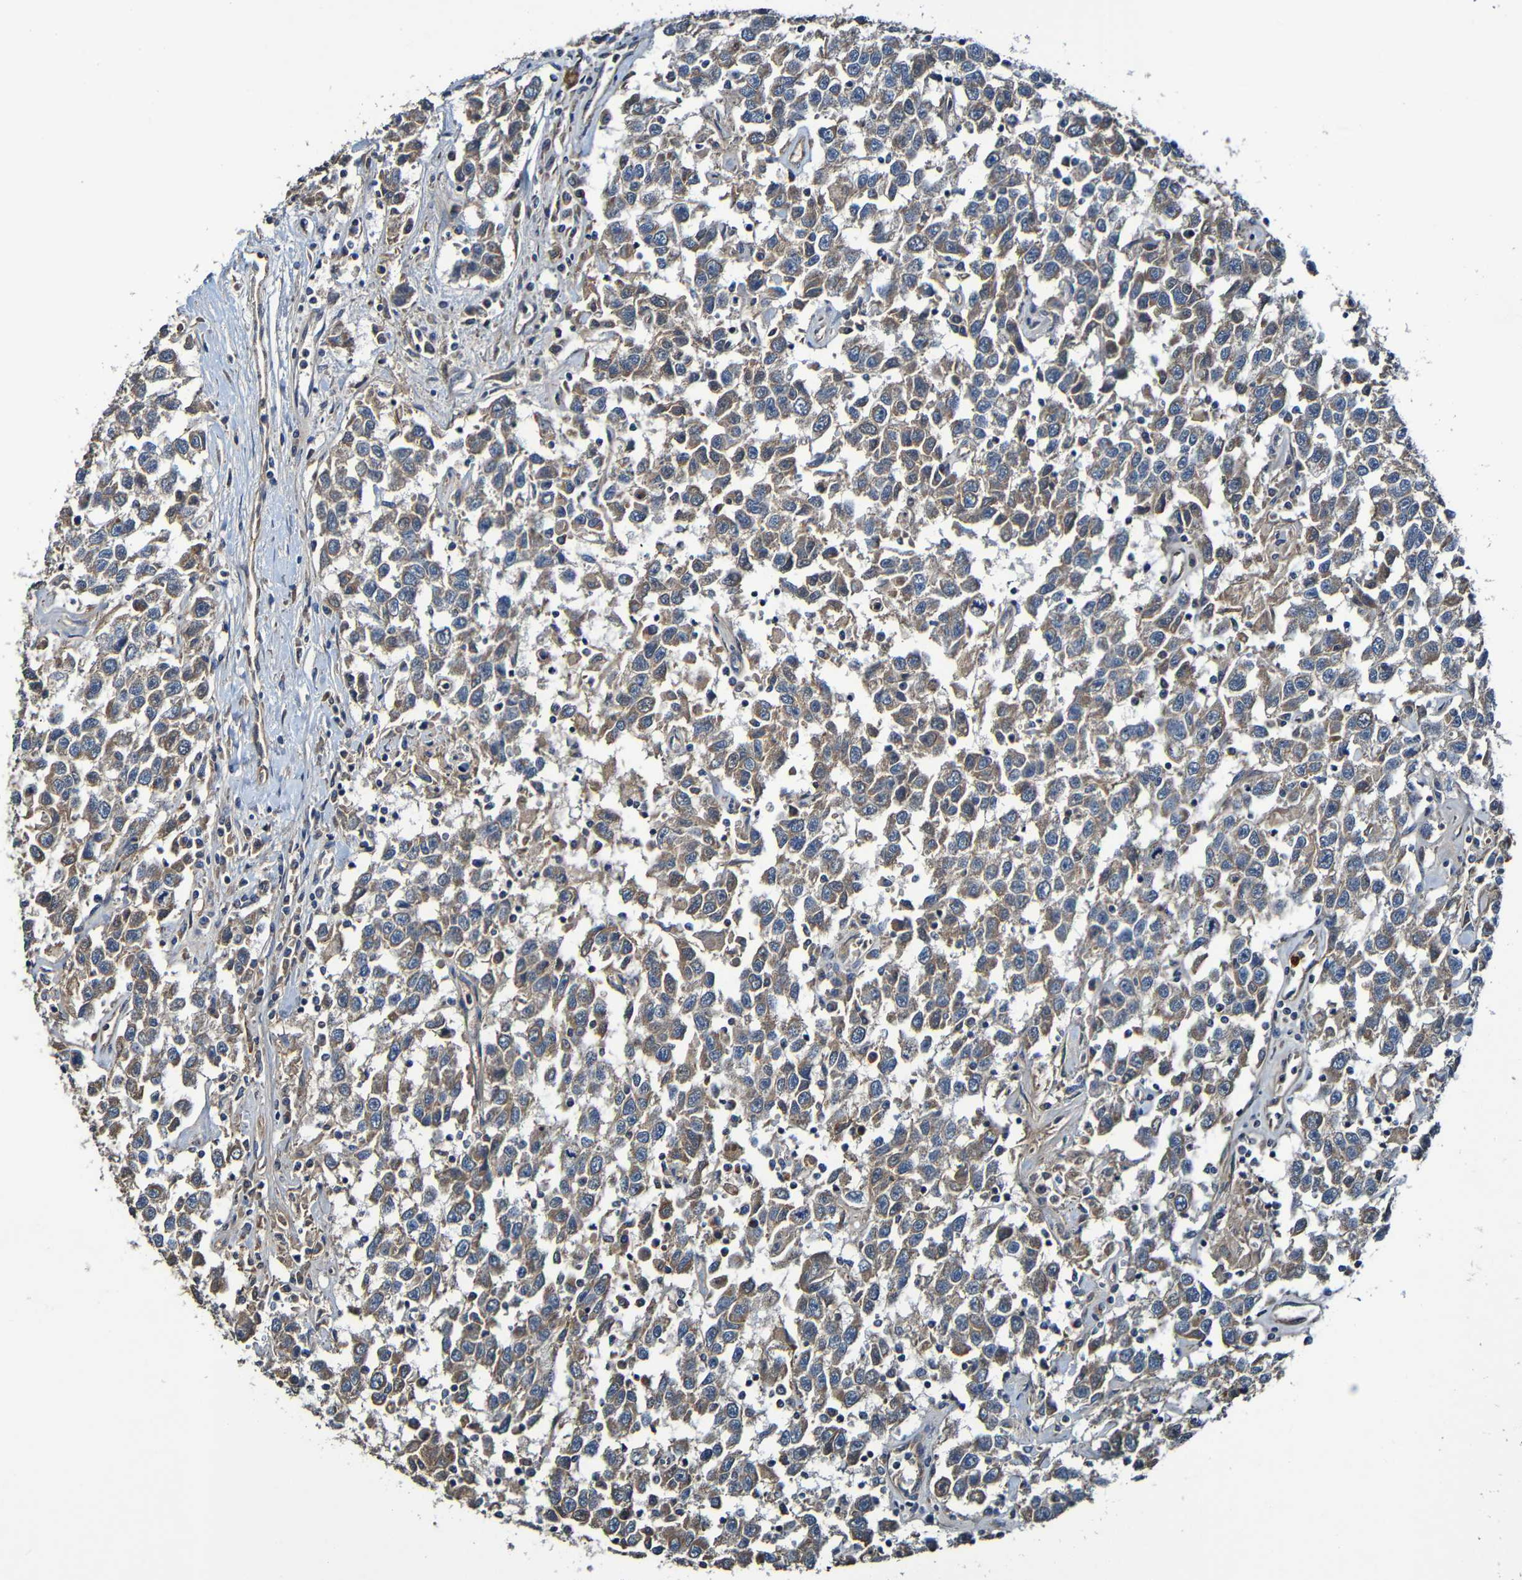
{"staining": {"intensity": "moderate", "quantity": ">75%", "location": "cytoplasmic/membranous"}, "tissue": "testis cancer", "cell_type": "Tumor cells", "image_type": "cancer", "snomed": [{"axis": "morphology", "description": "Seminoma, NOS"}, {"axis": "topography", "description": "Testis"}], "caption": "The immunohistochemical stain labels moderate cytoplasmic/membranous staining in tumor cells of seminoma (testis) tissue. The protein of interest is shown in brown color, while the nuclei are stained blue.", "gene": "ADAM15", "patient": {"sex": "male", "age": 41}}